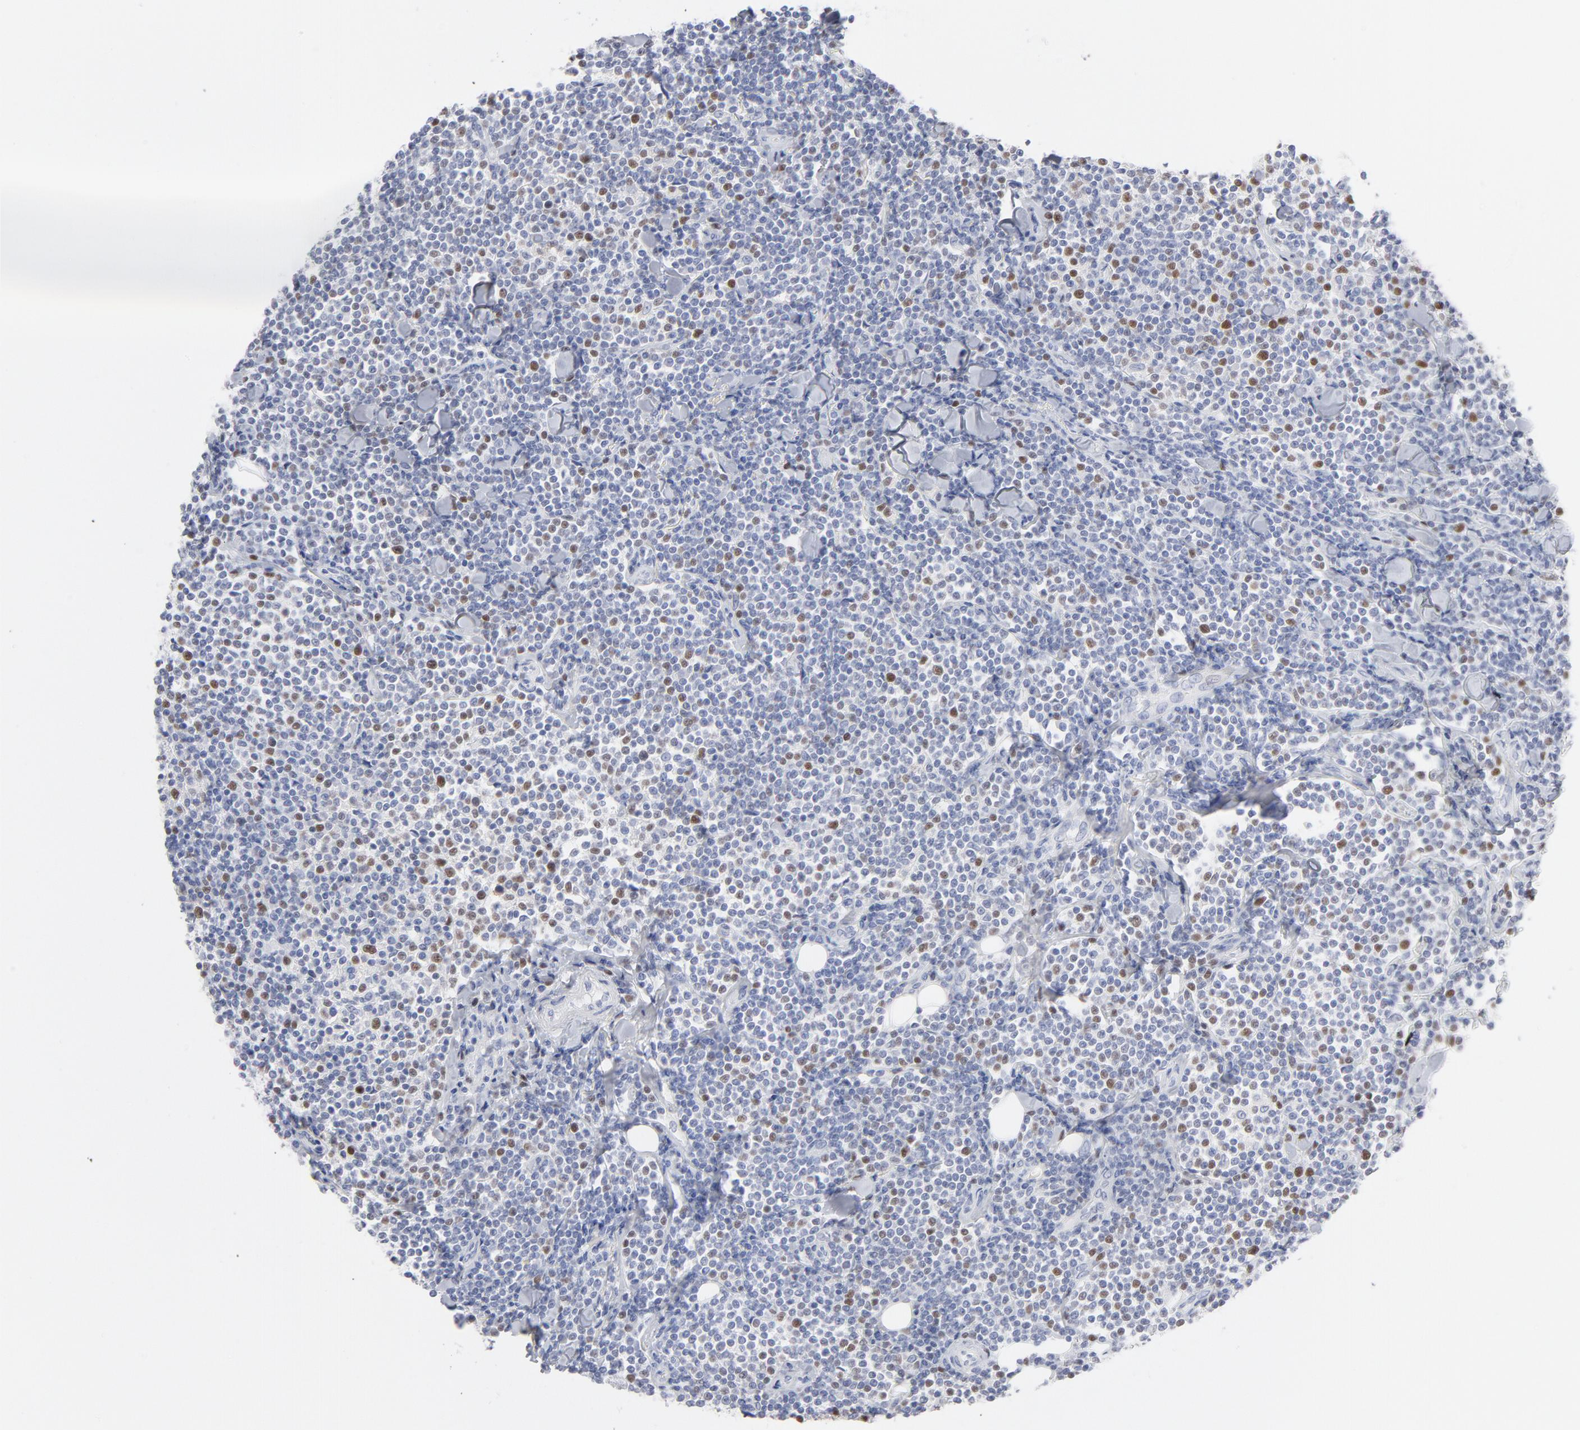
{"staining": {"intensity": "strong", "quantity": "<25%", "location": "nuclear"}, "tissue": "lymphoma", "cell_type": "Tumor cells", "image_type": "cancer", "snomed": [{"axis": "morphology", "description": "Malignant lymphoma, non-Hodgkin's type, Low grade"}, {"axis": "topography", "description": "Soft tissue"}], "caption": "Immunohistochemistry micrograph of human lymphoma stained for a protein (brown), which shows medium levels of strong nuclear positivity in approximately <25% of tumor cells.", "gene": "MCM7", "patient": {"sex": "male", "age": 92}}